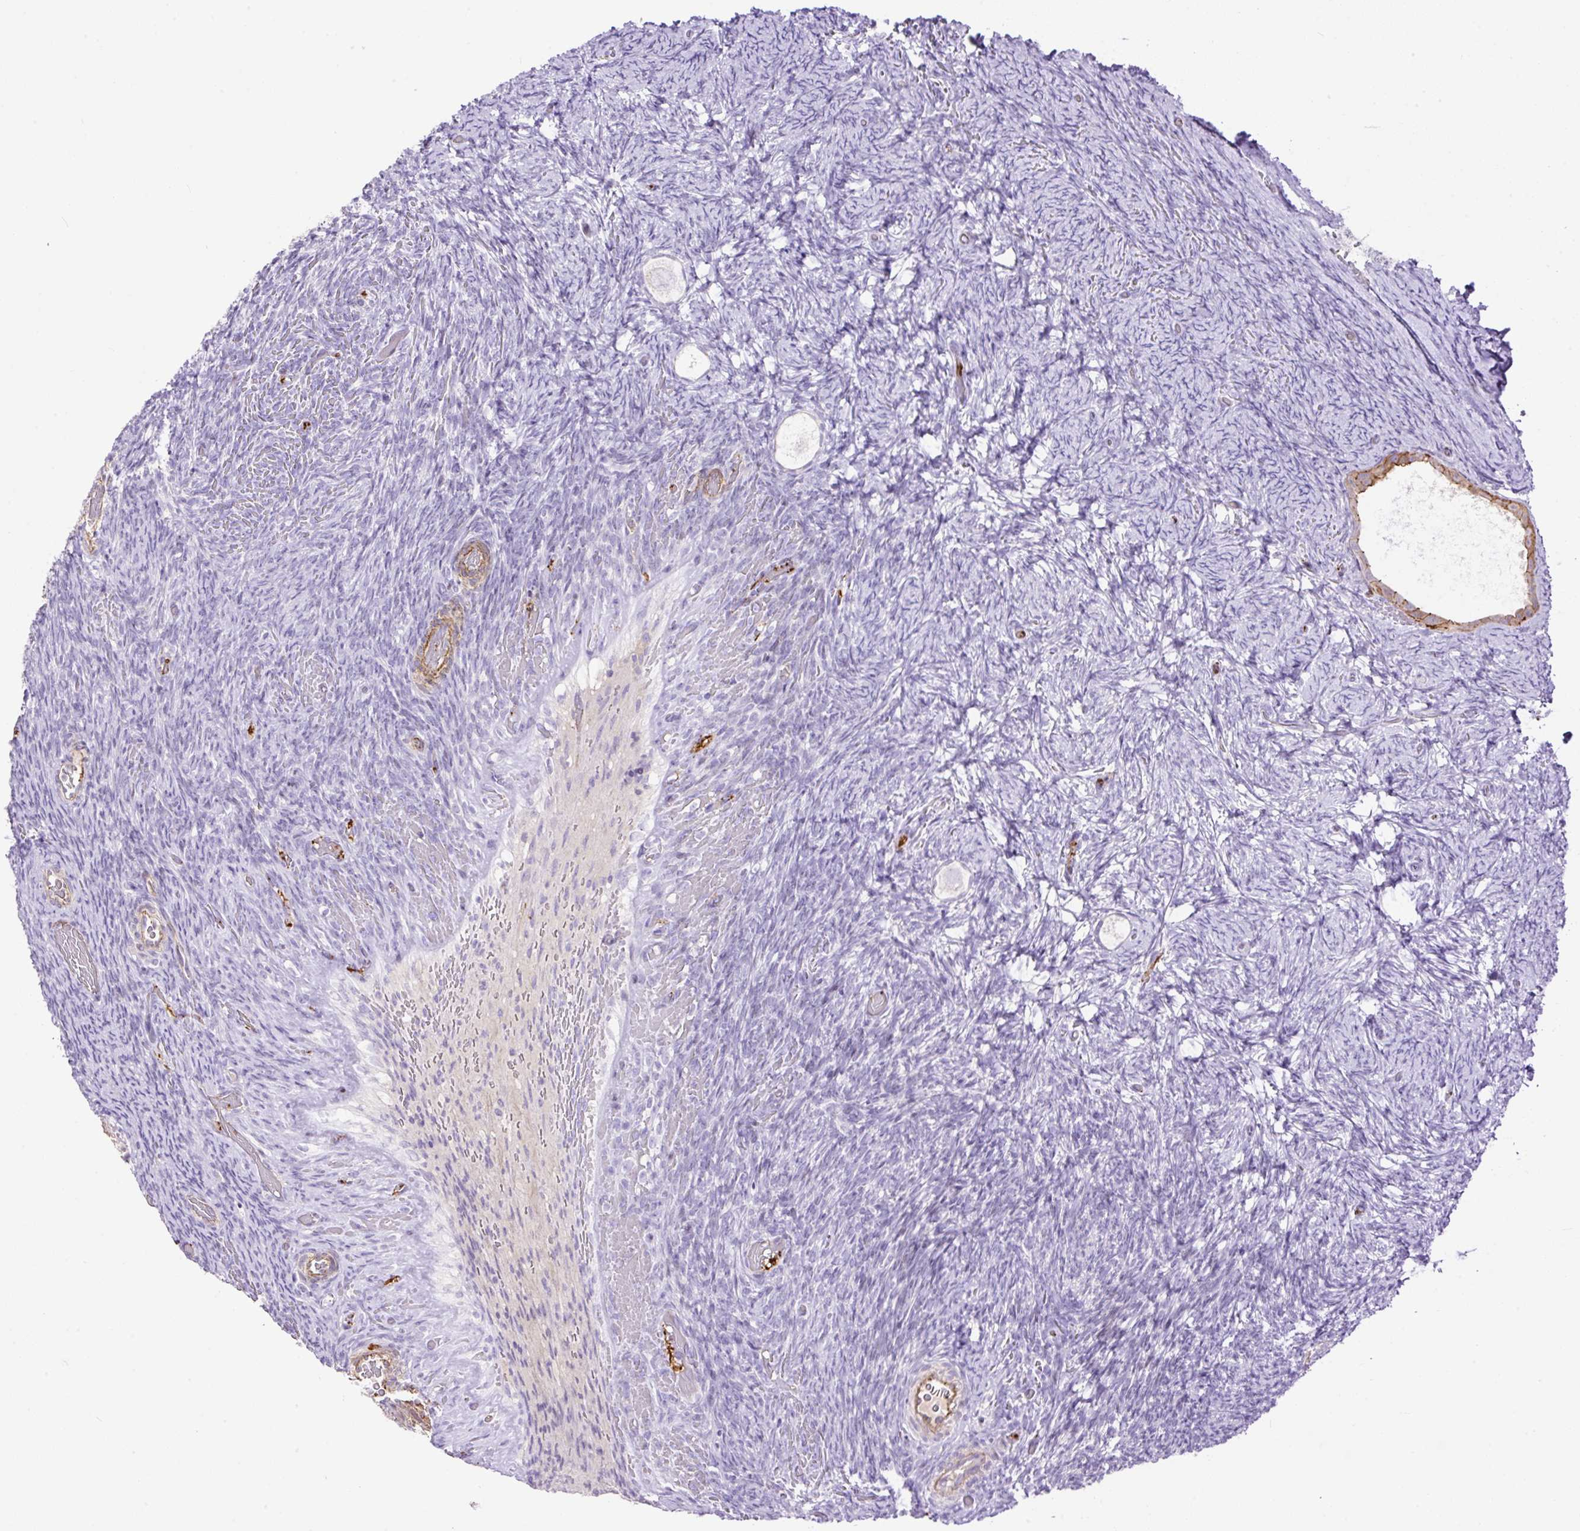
{"staining": {"intensity": "negative", "quantity": "none", "location": "none"}, "tissue": "ovary", "cell_type": "Follicle cells", "image_type": "normal", "snomed": [{"axis": "morphology", "description": "Normal tissue, NOS"}, {"axis": "topography", "description": "Ovary"}], "caption": "High power microscopy photomicrograph of an immunohistochemistry photomicrograph of benign ovary, revealing no significant expression in follicle cells. The staining was performed using DAB (3,3'-diaminobenzidine) to visualize the protein expression in brown, while the nuclei were stained in blue with hematoxylin (Magnification: 20x).", "gene": "MAGEB16", "patient": {"sex": "female", "age": 34}}